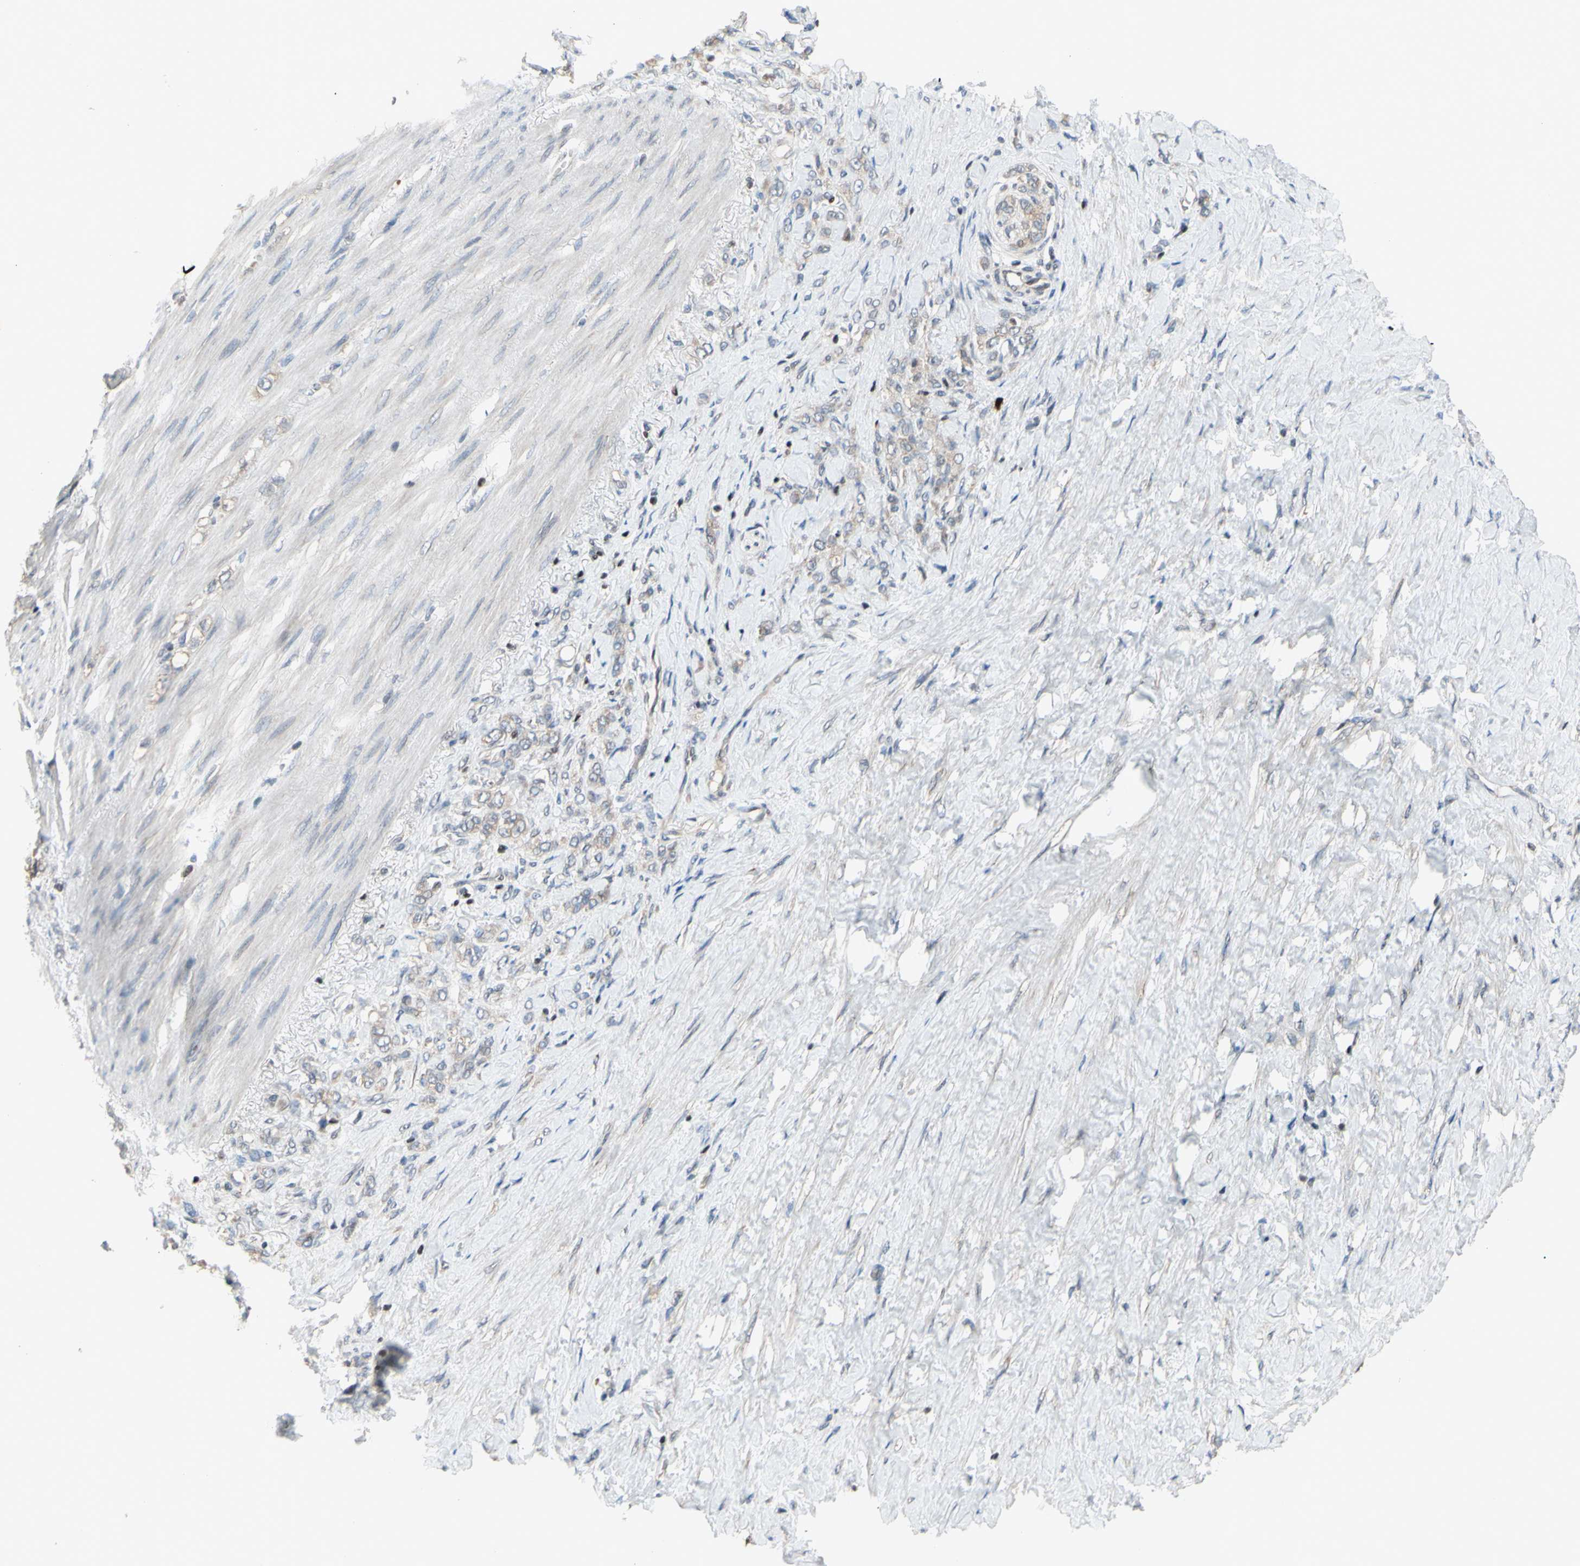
{"staining": {"intensity": "weak", "quantity": "25%-75%", "location": "cytoplasmic/membranous"}, "tissue": "stomach cancer", "cell_type": "Tumor cells", "image_type": "cancer", "snomed": [{"axis": "morphology", "description": "Adenocarcinoma, NOS"}, {"axis": "topography", "description": "Stomach"}], "caption": "A brown stain highlights weak cytoplasmic/membranous staining of a protein in human stomach cancer tumor cells.", "gene": "SP4", "patient": {"sex": "male", "age": 82}}